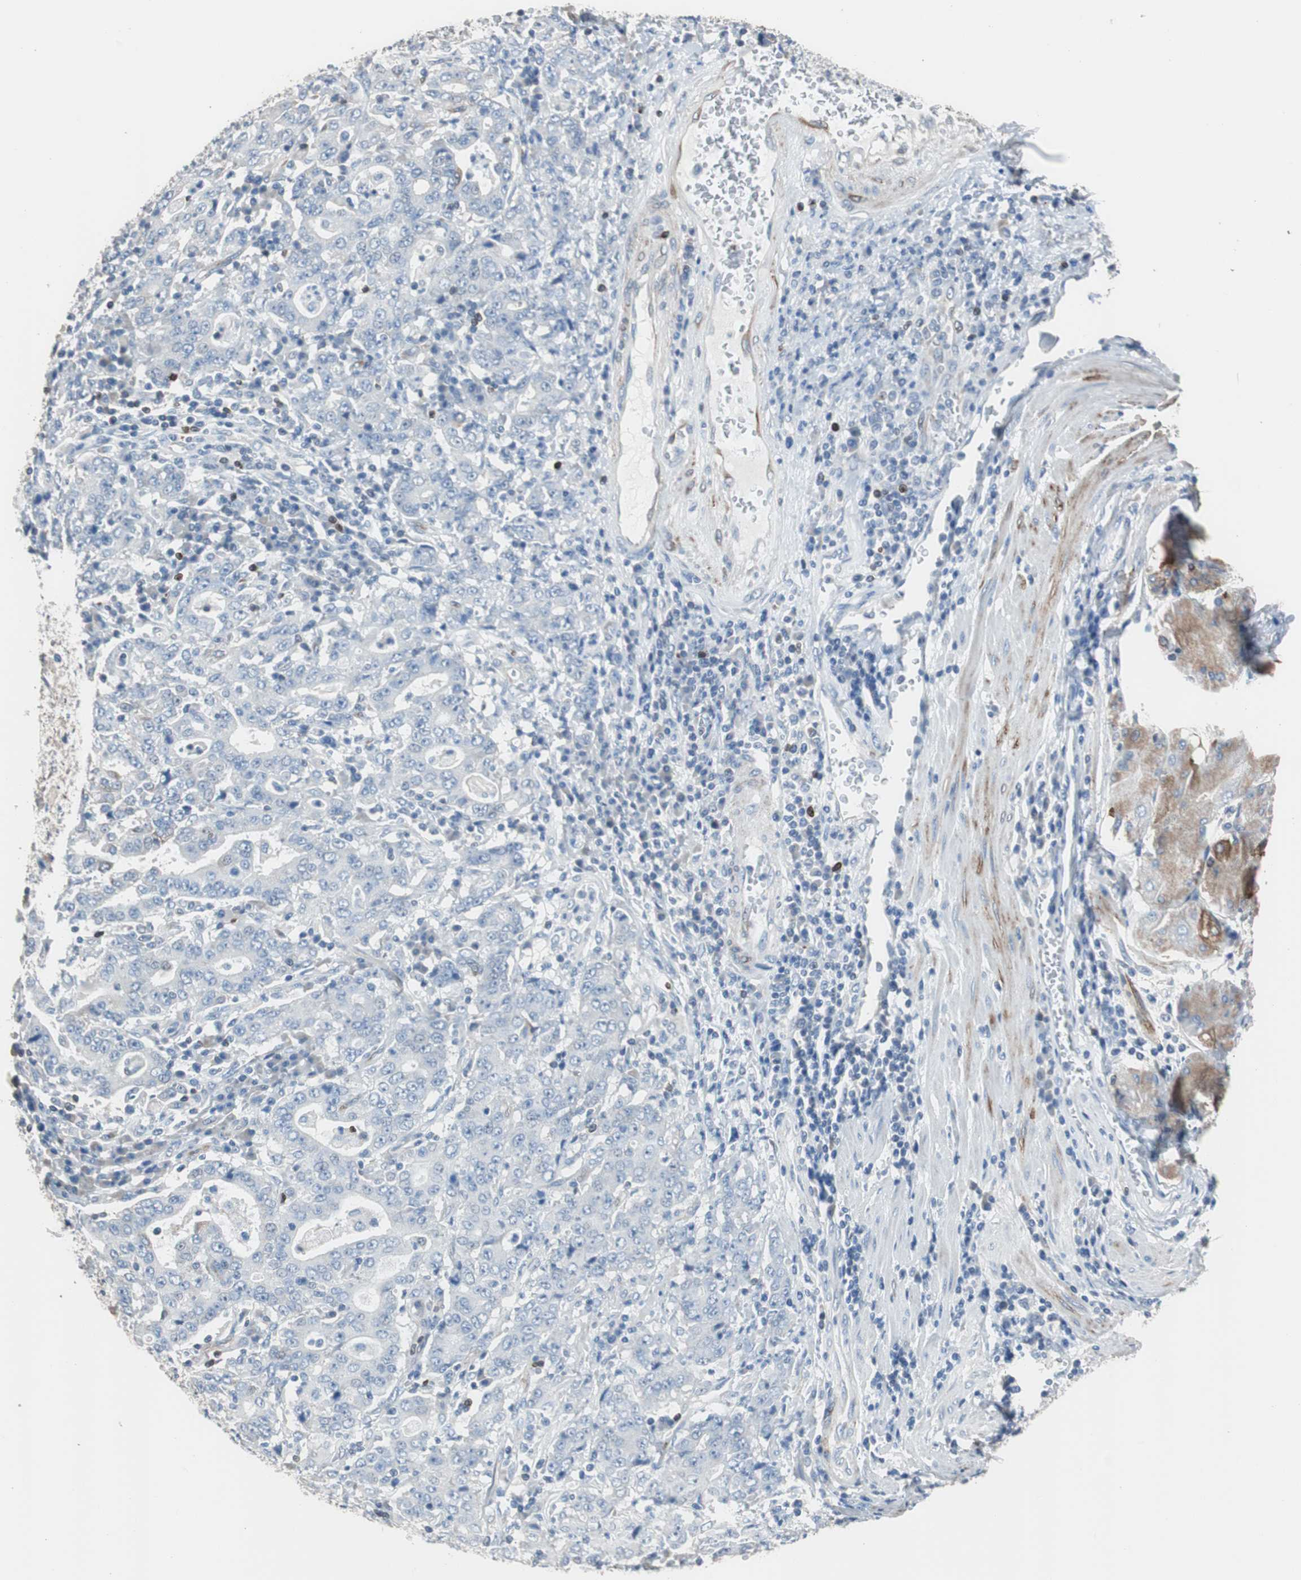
{"staining": {"intensity": "negative", "quantity": "none", "location": "none"}, "tissue": "stomach cancer", "cell_type": "Tumor cells", "image_type": "cancer", "snomed": [{"axis": "morphology", "description": "Normal tissue, NOS"}, {"axis": "morphology", "description": "Adenocarcinoma, NOS"}, {"axis": "topography", "description": "Stomach, upper"}, {"axis": "topography", "description": "Stomach"}], "caption": "Histopathology image shows no protein staining in tumor cells of stomach cancer tissue. (DAB immunohistochemistry, high magnification).", "gene": "PBXIP1", "patient": {"sex": "male", "age": 59}}